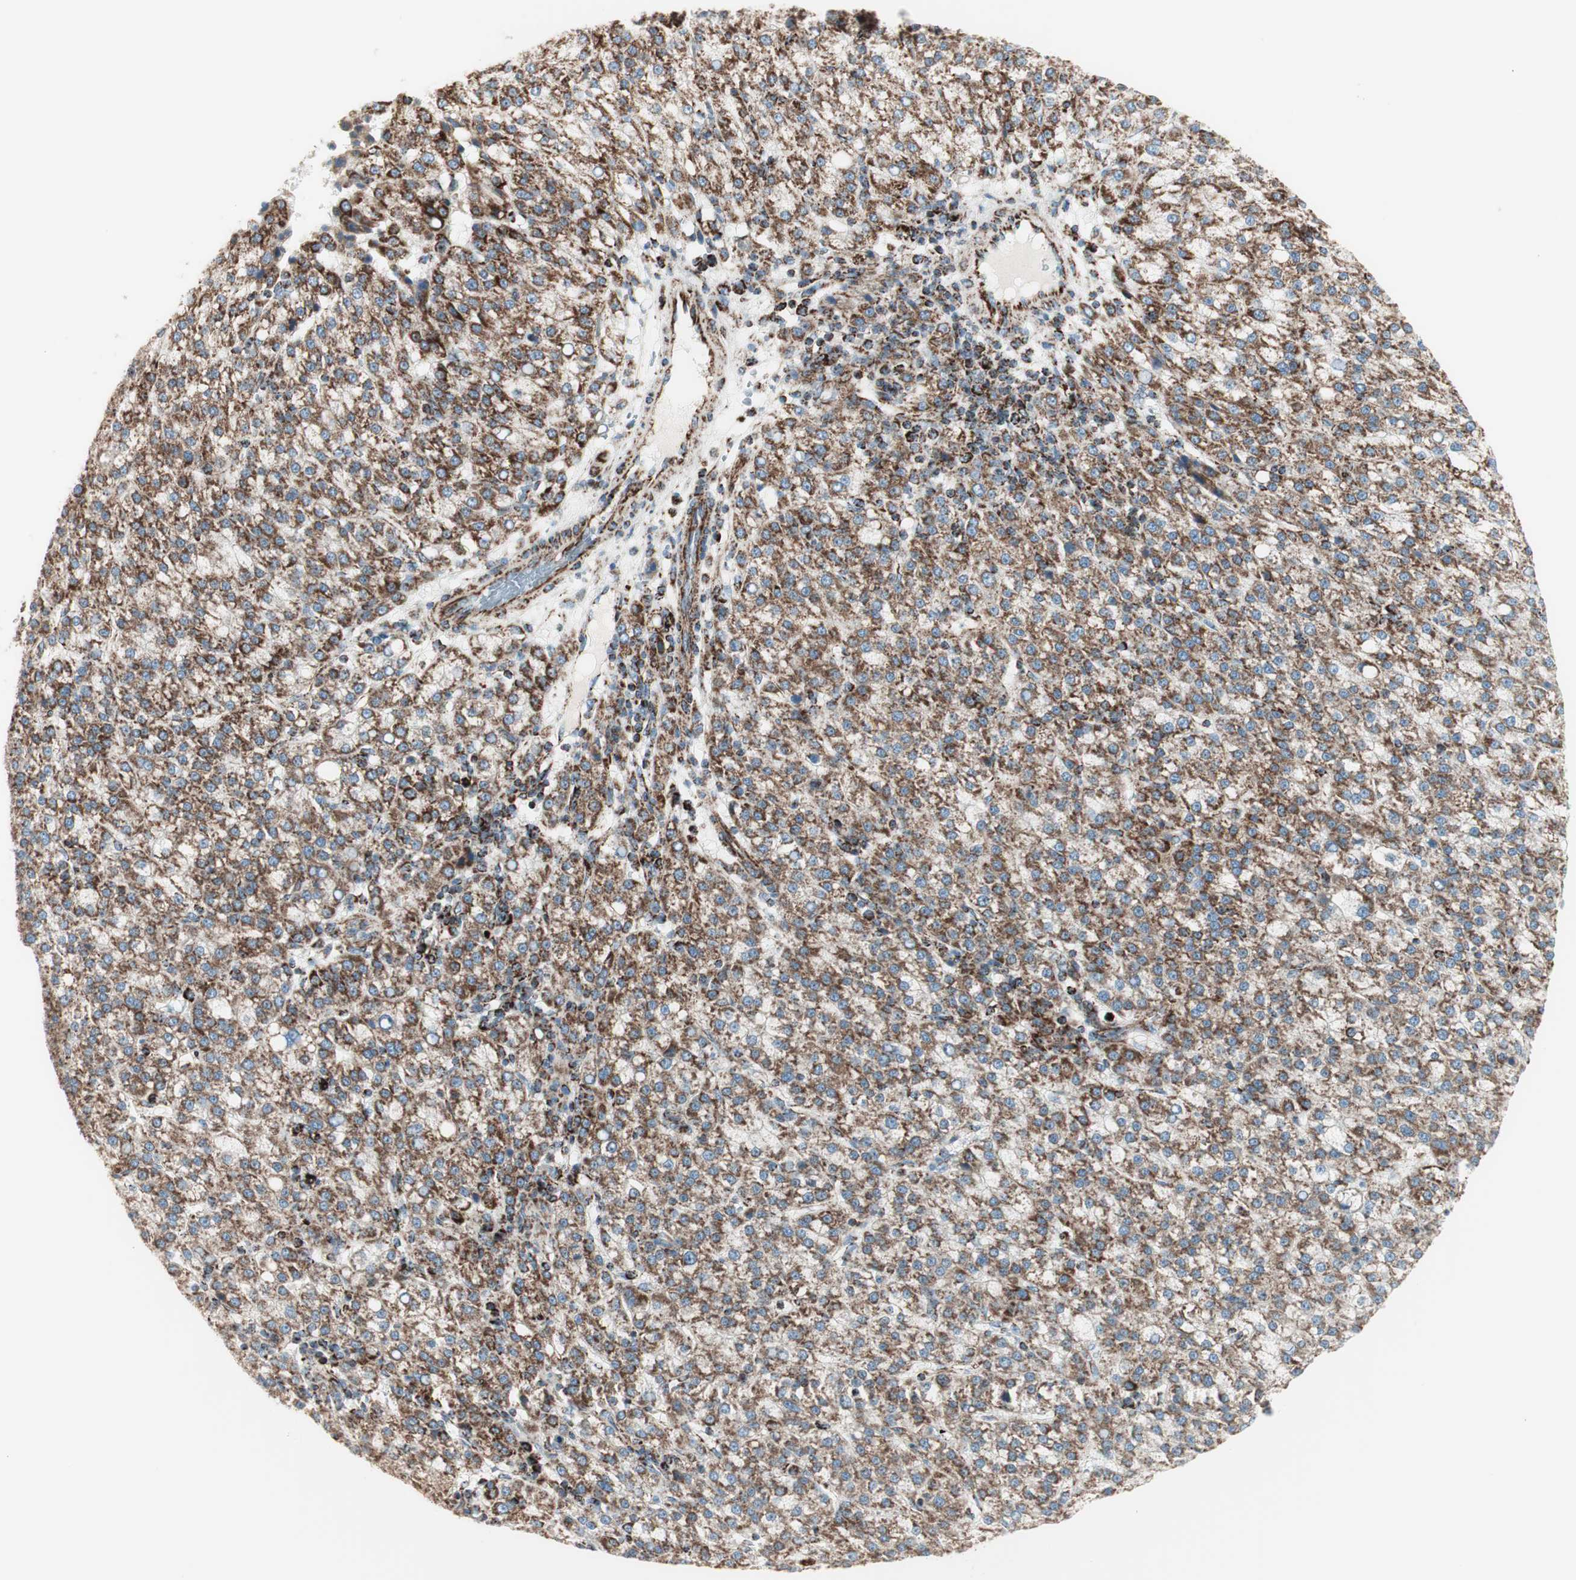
{"staining": {"intensity": "moderate", "quantity": ">75%", "location": "cytoplasmic/membranous"}, "tissue": "liver cancer", "cell_type": "Tumor cells", "image_type": "cancer", "snomed": [{"axis": "morphology", "description": "Carcinoma, Hepatocellular, NOS"}, {"axis": "topography", "description": "Liver"}], "caption": "A medium amount of moderate cytoplasmic/membranous expression is present in approximately >75% of tumor cells in hepatocellular carcinoma (liver) tissue.", "gene": "TOMM20", "patient": {"sex": "female", "age": 58}}